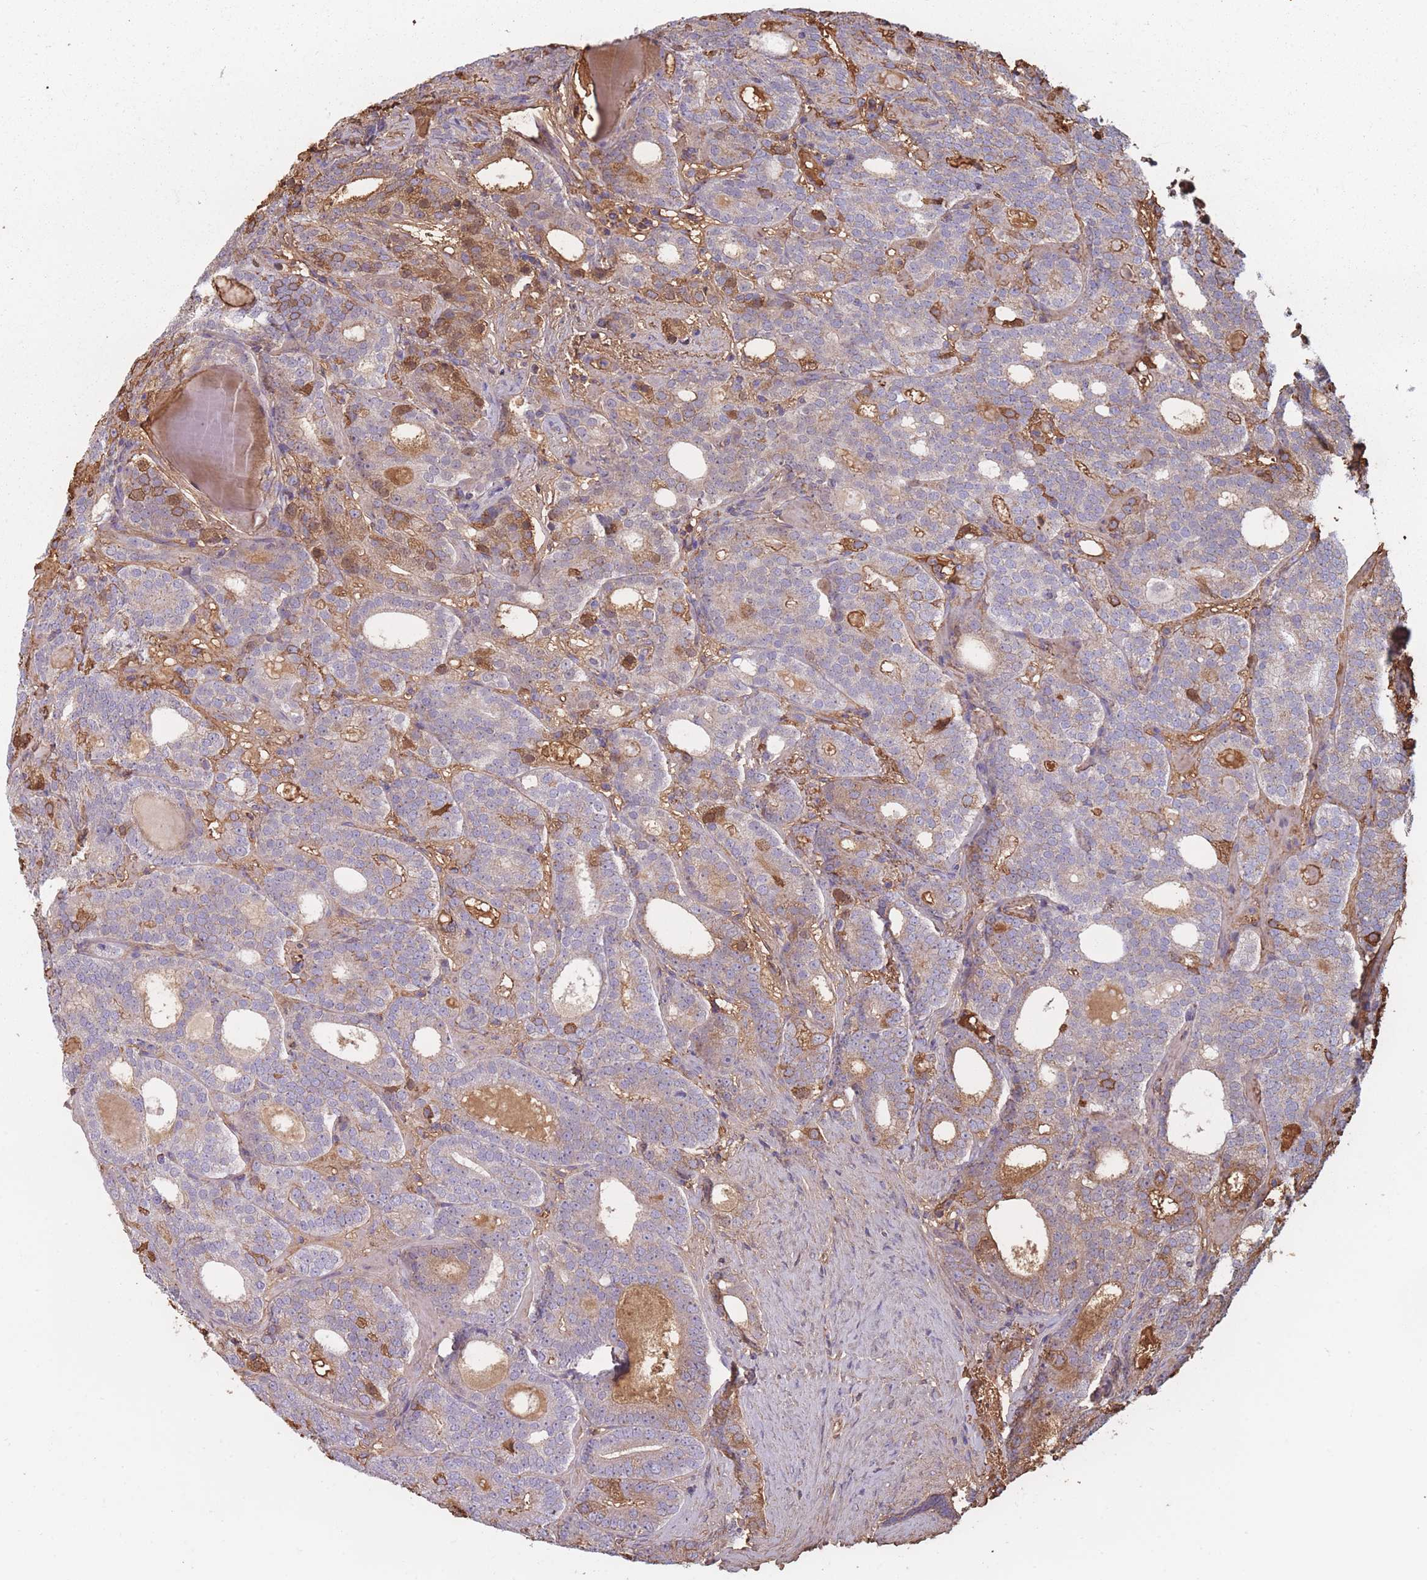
{"staining": {"intensity": "weak", "quantity": "<25%", "location": "cytoplasmic/membranous"}, "tissue": "prostate cancer", "cell_type": "Tumor cells", "image_type": "cancer", "snomed": [{"axis": "morphology", "description": "Adenocarcinoma, High grade"}, {"axis": "topography", "description": "Prostate"}], "caption": "This is a histopathology image of immunohistochemistry staining of high-grade adenocarcinoma (prostate), which shows no positivity in tumor cells.", "gene": "KAT2A", "patient": {"sex": "male", "age": 64}}